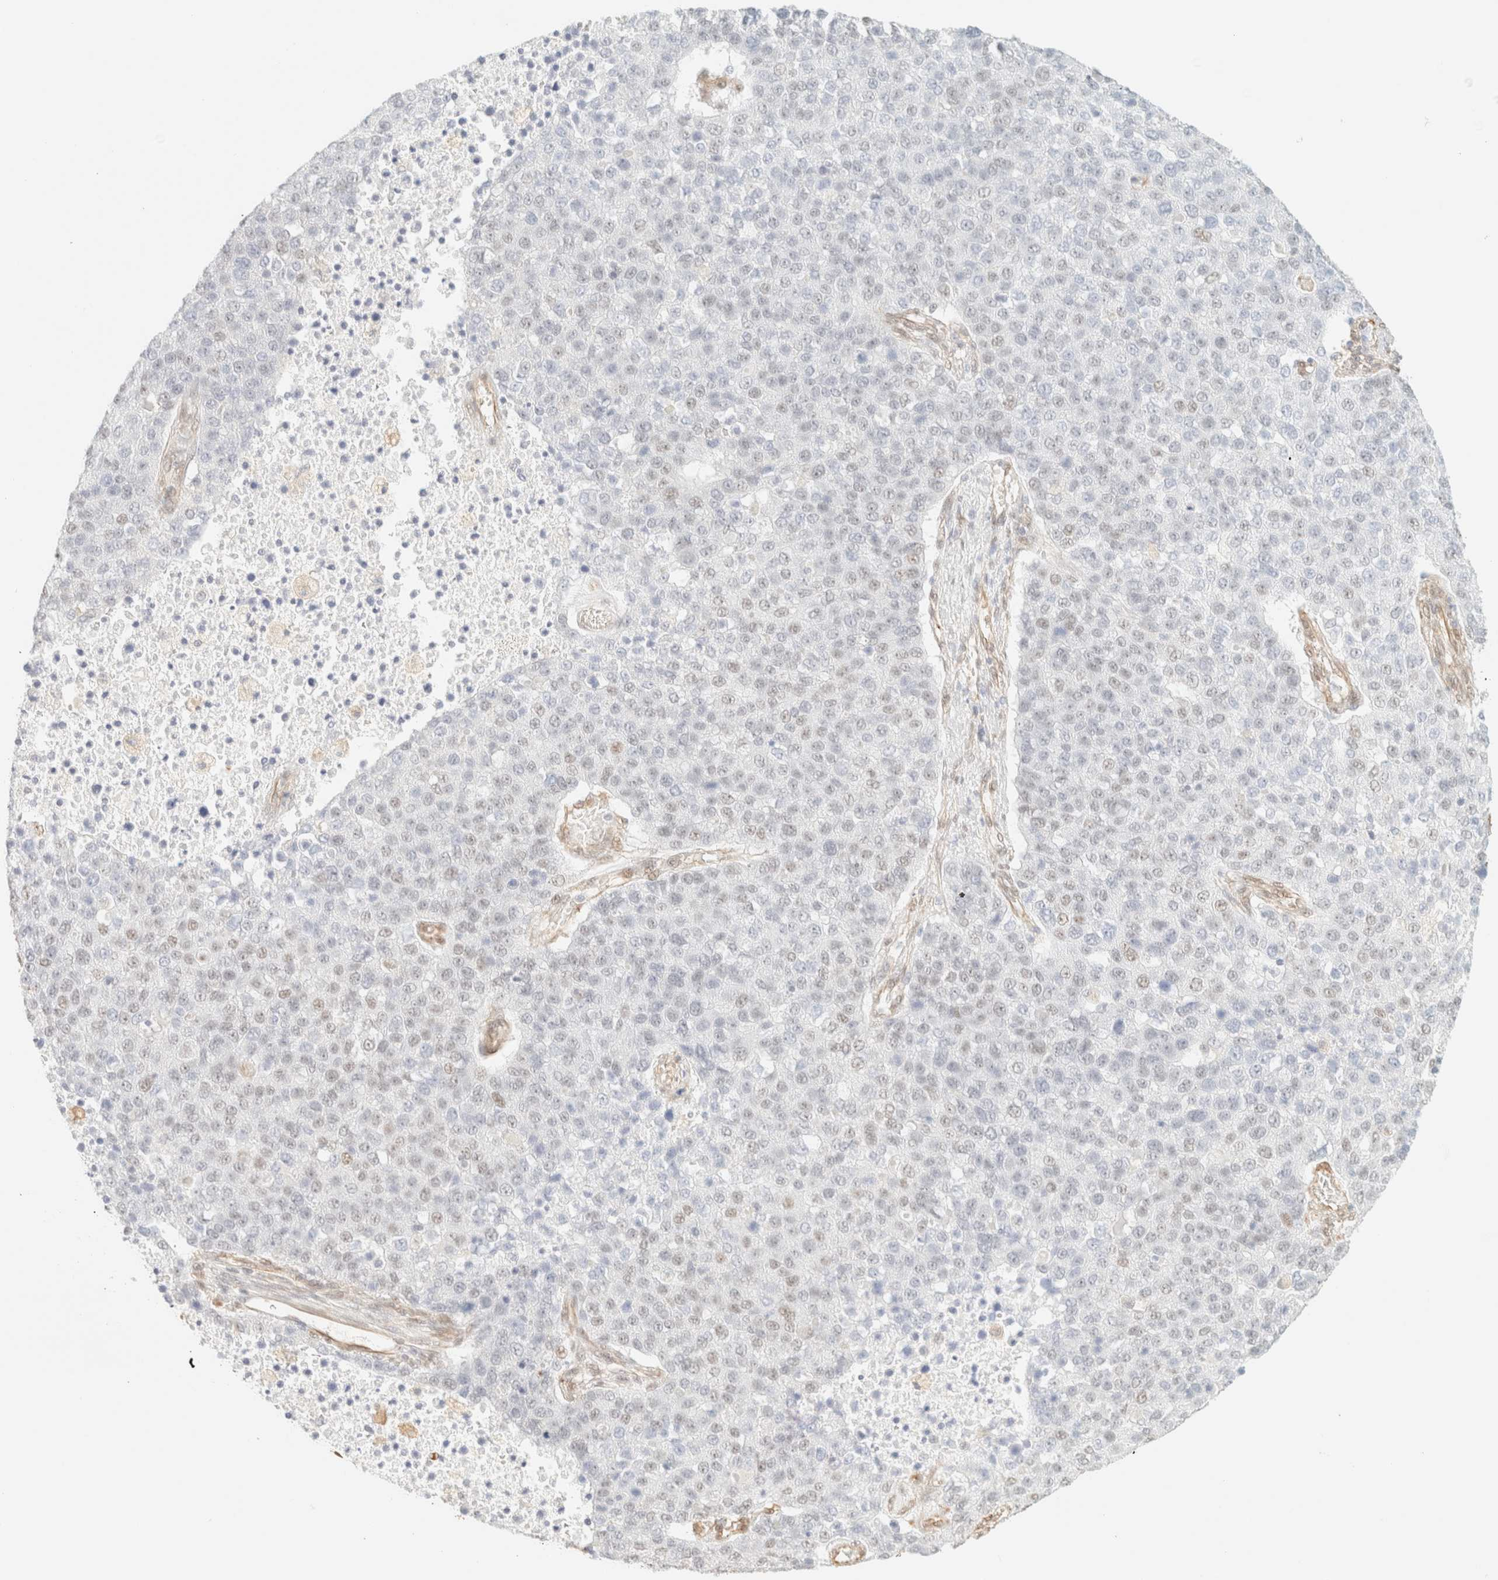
{"staining": {"intensity": "weak", "quantity": "<25%", "location": "nuclear"}, "tissue": "pancreatic cancer", "cell_type": "Tumor cells", "image_type": "cancer", "snomed": [{"axis": "morphology", "description": "Adenocarcinoma, NOS"}, {"axis": "topography", "description": "Pancreas"}], "caption": "Histopathology image shows no protein staining in tumor cells of pancreatic cancer tissue.", "gene": "ZSCAN18", "patient": {"sex": "female", "age": 61}}